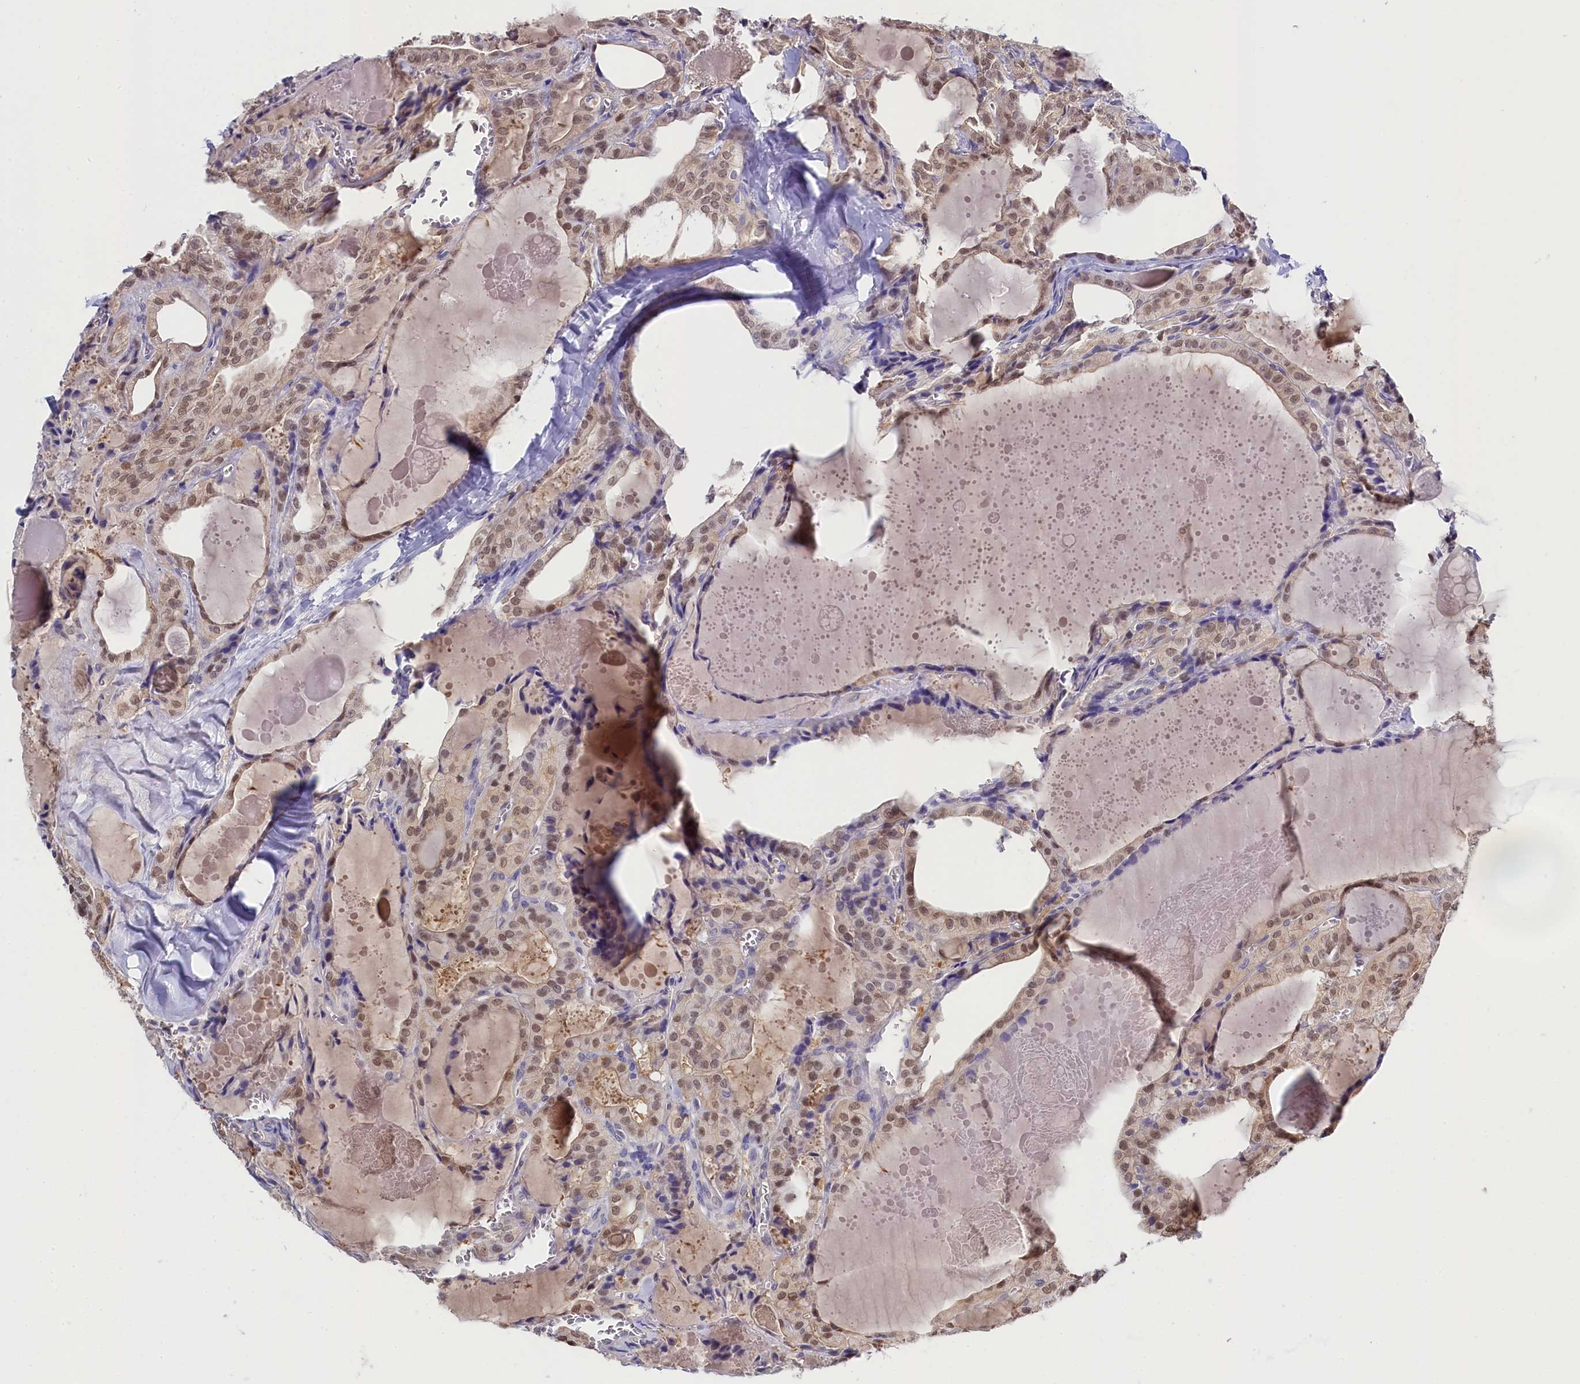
{"staining": {"intensity": "weak", "quantity": ">75%", "location": "nuclear"}, "tissue": "thyroid cancer", "cell_type": "Tumor cells", "image_type": "cancer", "snomed": [{"axis": "morphology", "description": "Papillary adenocarcinoma, NOS"}, {"axis": "topography", "description": "Thyroid gland"}], "caption": "Papillary adenocarcinoma (thyroid) stained with IHC demonstrates weak nuclear staining in approximately >75% of tumor cells.", "gene": "C11orf54", "patient": {"sex": "male", "age": 52}}